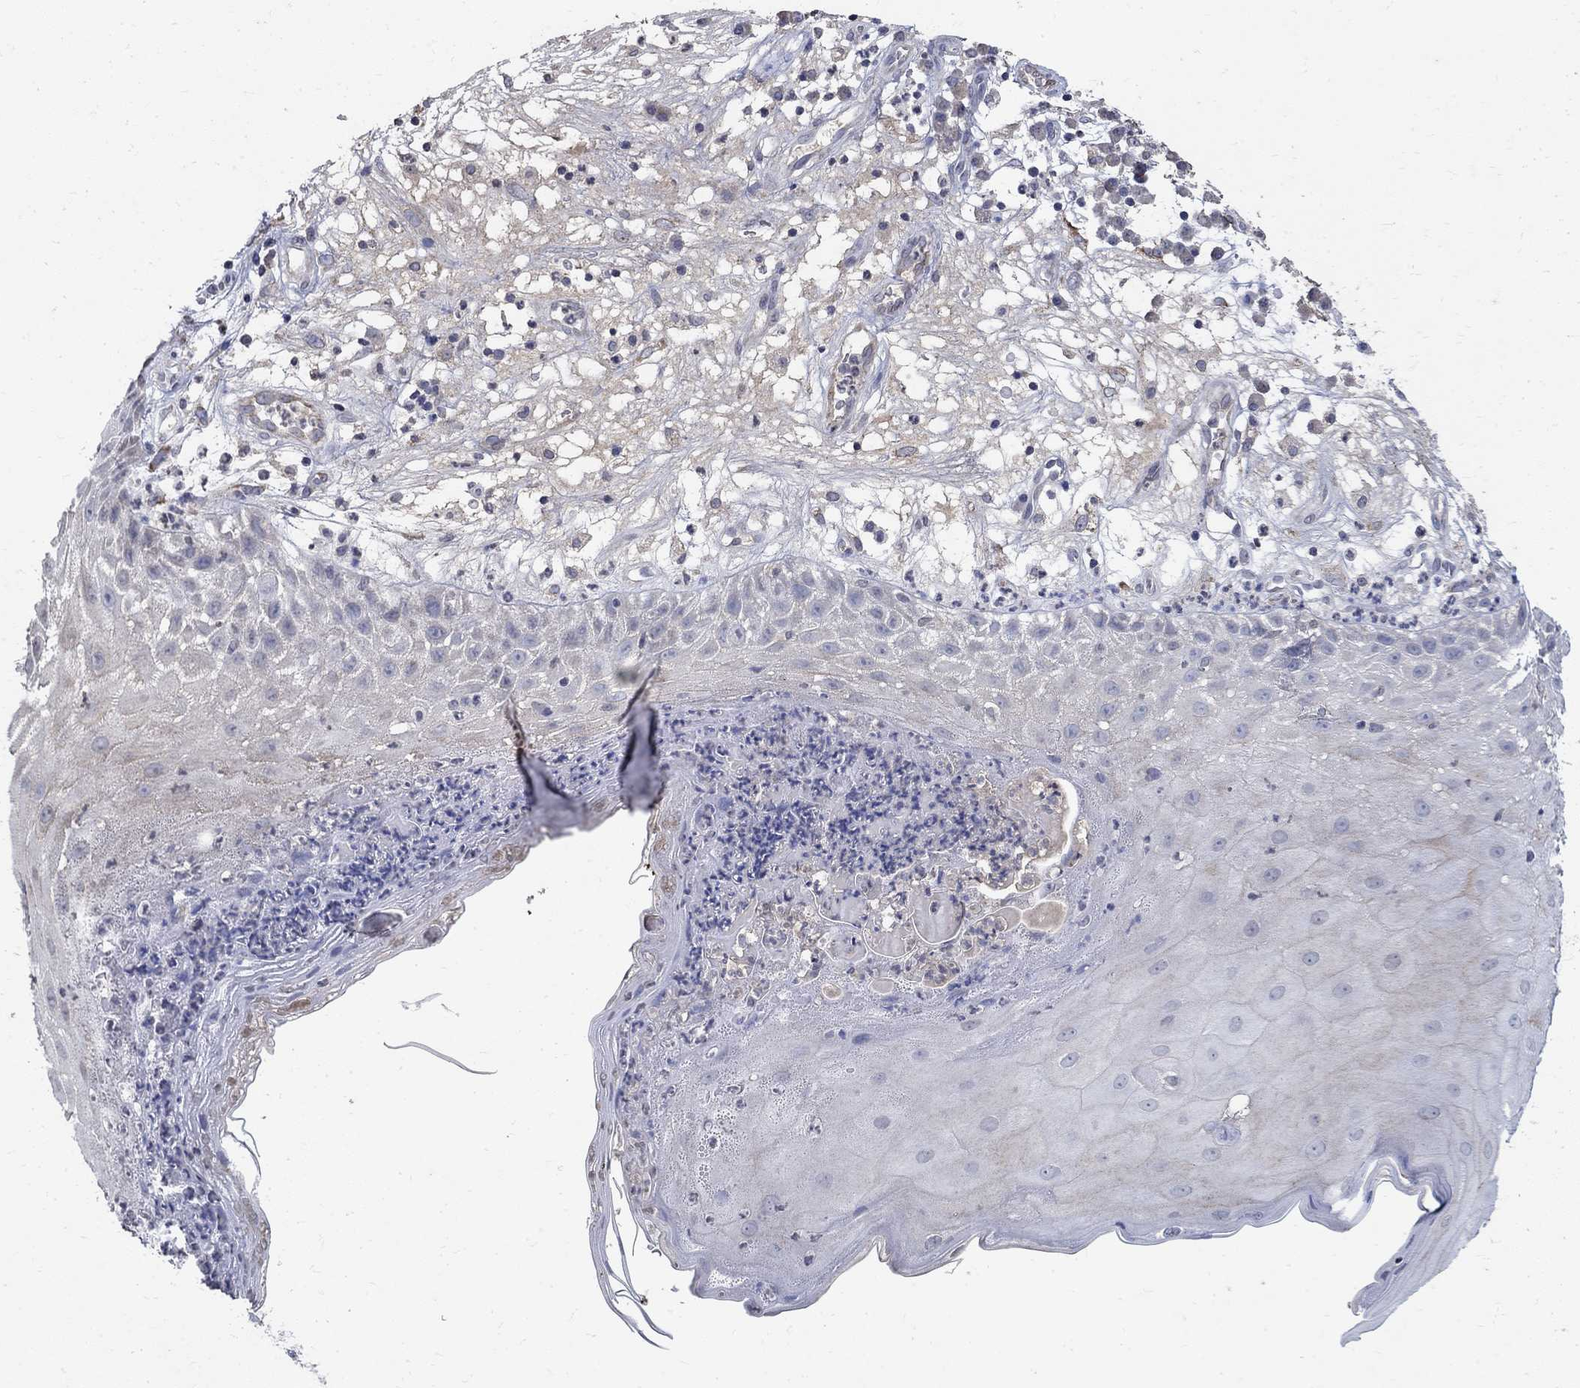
{"staining": {"intensity": "negative", "quantity": "none", "location": "none"}, "tissue": "skin cancer", "cell_type": "Tumor cells", "image_type": "cancer", "snomed": [{"axis": "morphology", "description": "Normal tissue, NOS"}, {"axis": "morphology", "description": "Squamous cell carcinoma, NOS"}, {"axis": "topography", "description": "Skin"}], "caption": "Immunohistochemical staining of human squamous cell carcinoma (skin) exhibits no significant expression in tumor cells.", "gene": "TMEM169", "patient": {"sex": "male", "age": 79}}